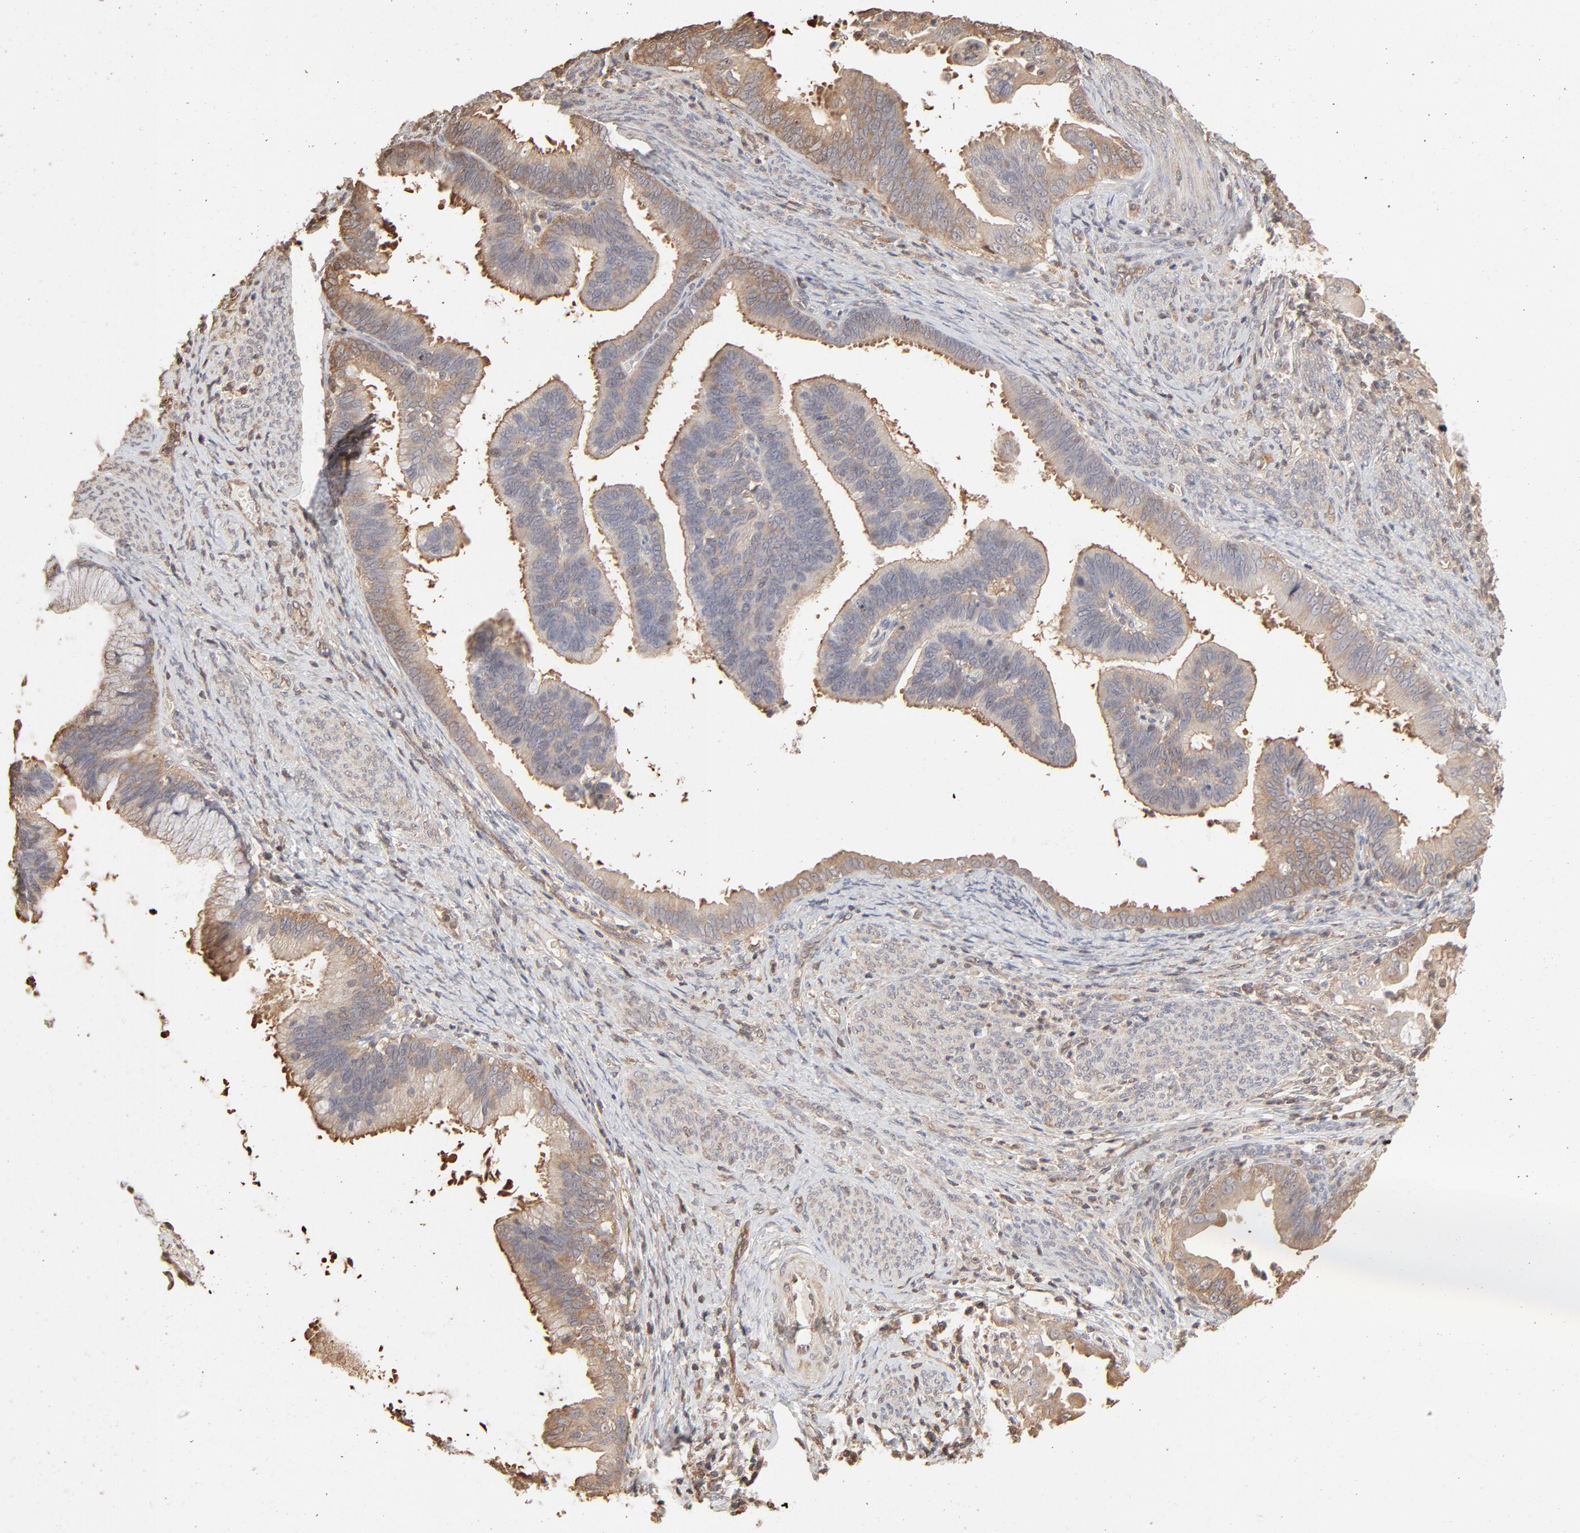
{"staining": {"intensity": "moderate", "quantity": ">75%", "location": "cytoplasmic/membranous"}, "tissue": "cervical cancer", "cell_type": "Tumor cells", "image_type": "cancer", "snomed": [{"axis": "morphology", "description": "Adenocarcinoma, NOS"}, {"axis": "topography", "description": "Cervix"}], "caption": "IHC of human adenocarcinoma (cervical) shows medium levels of moderate cytoplasmic/membranous positivity in approximately >75% of tumor cells.", "gene": "PPP2CA", "patient": {"sex": "female", "age": 47}}